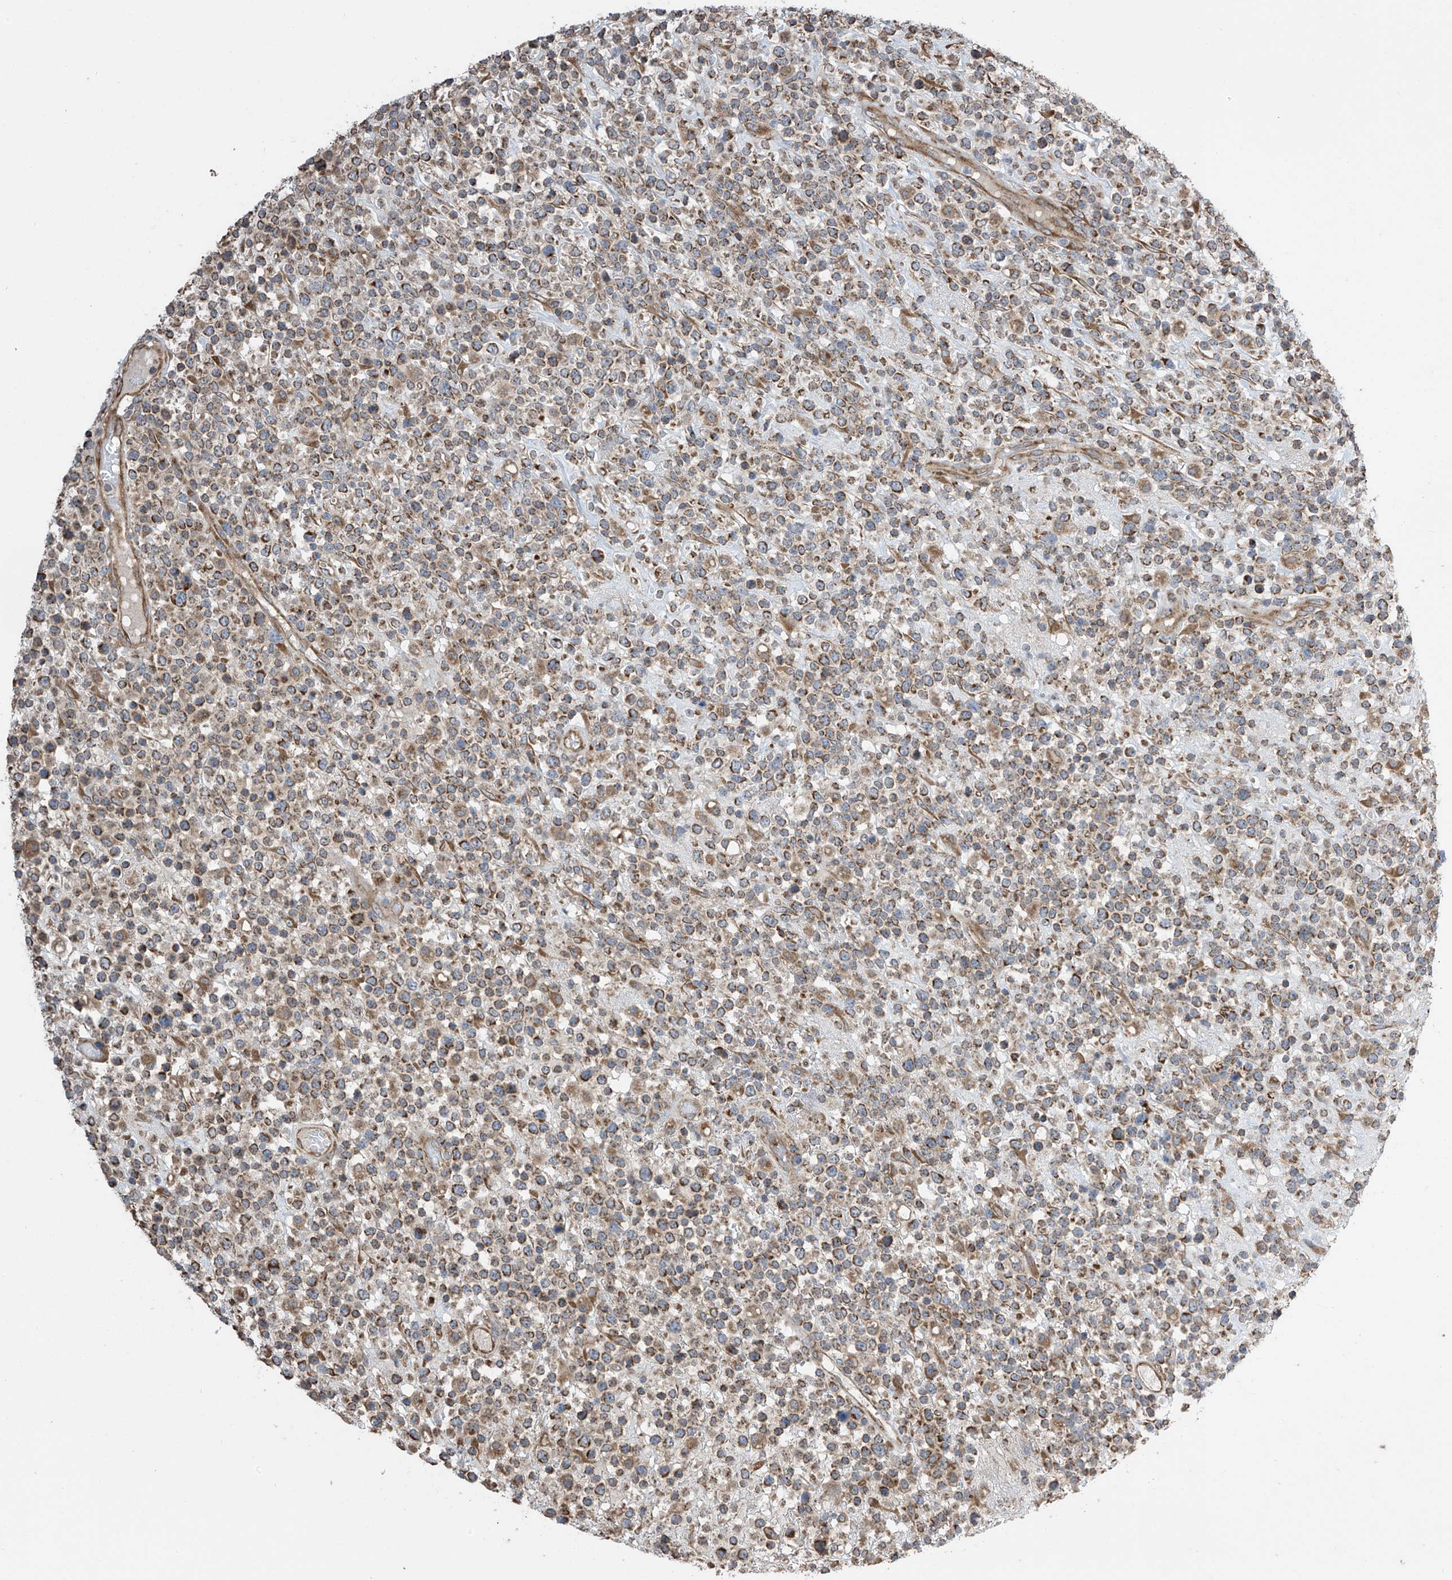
{"staining": {"intensity": "moderate", "quantity": ">75%", "location": "cytoplasmic/membranous"}, "tissue": "lymphoma", "cell_type": "Tumor cells", "image_type": "cancer", "snomed": [{"axis": "morphology", "description": "Malignant lymphoma, non-Hodgkin's type, High grade"}, {"axis": "topography", "description": "Colon"}], "caption": "DAB immunohistochemical staining of malignant lymphoma, non-Hodgkin's type (high-grade) demonstrates moderate cytoplasmic/membranous protein positivity in about >75% of tumor cells.", "gene": "PNPT1", "patient": {"sex": "female", "age": 53}}